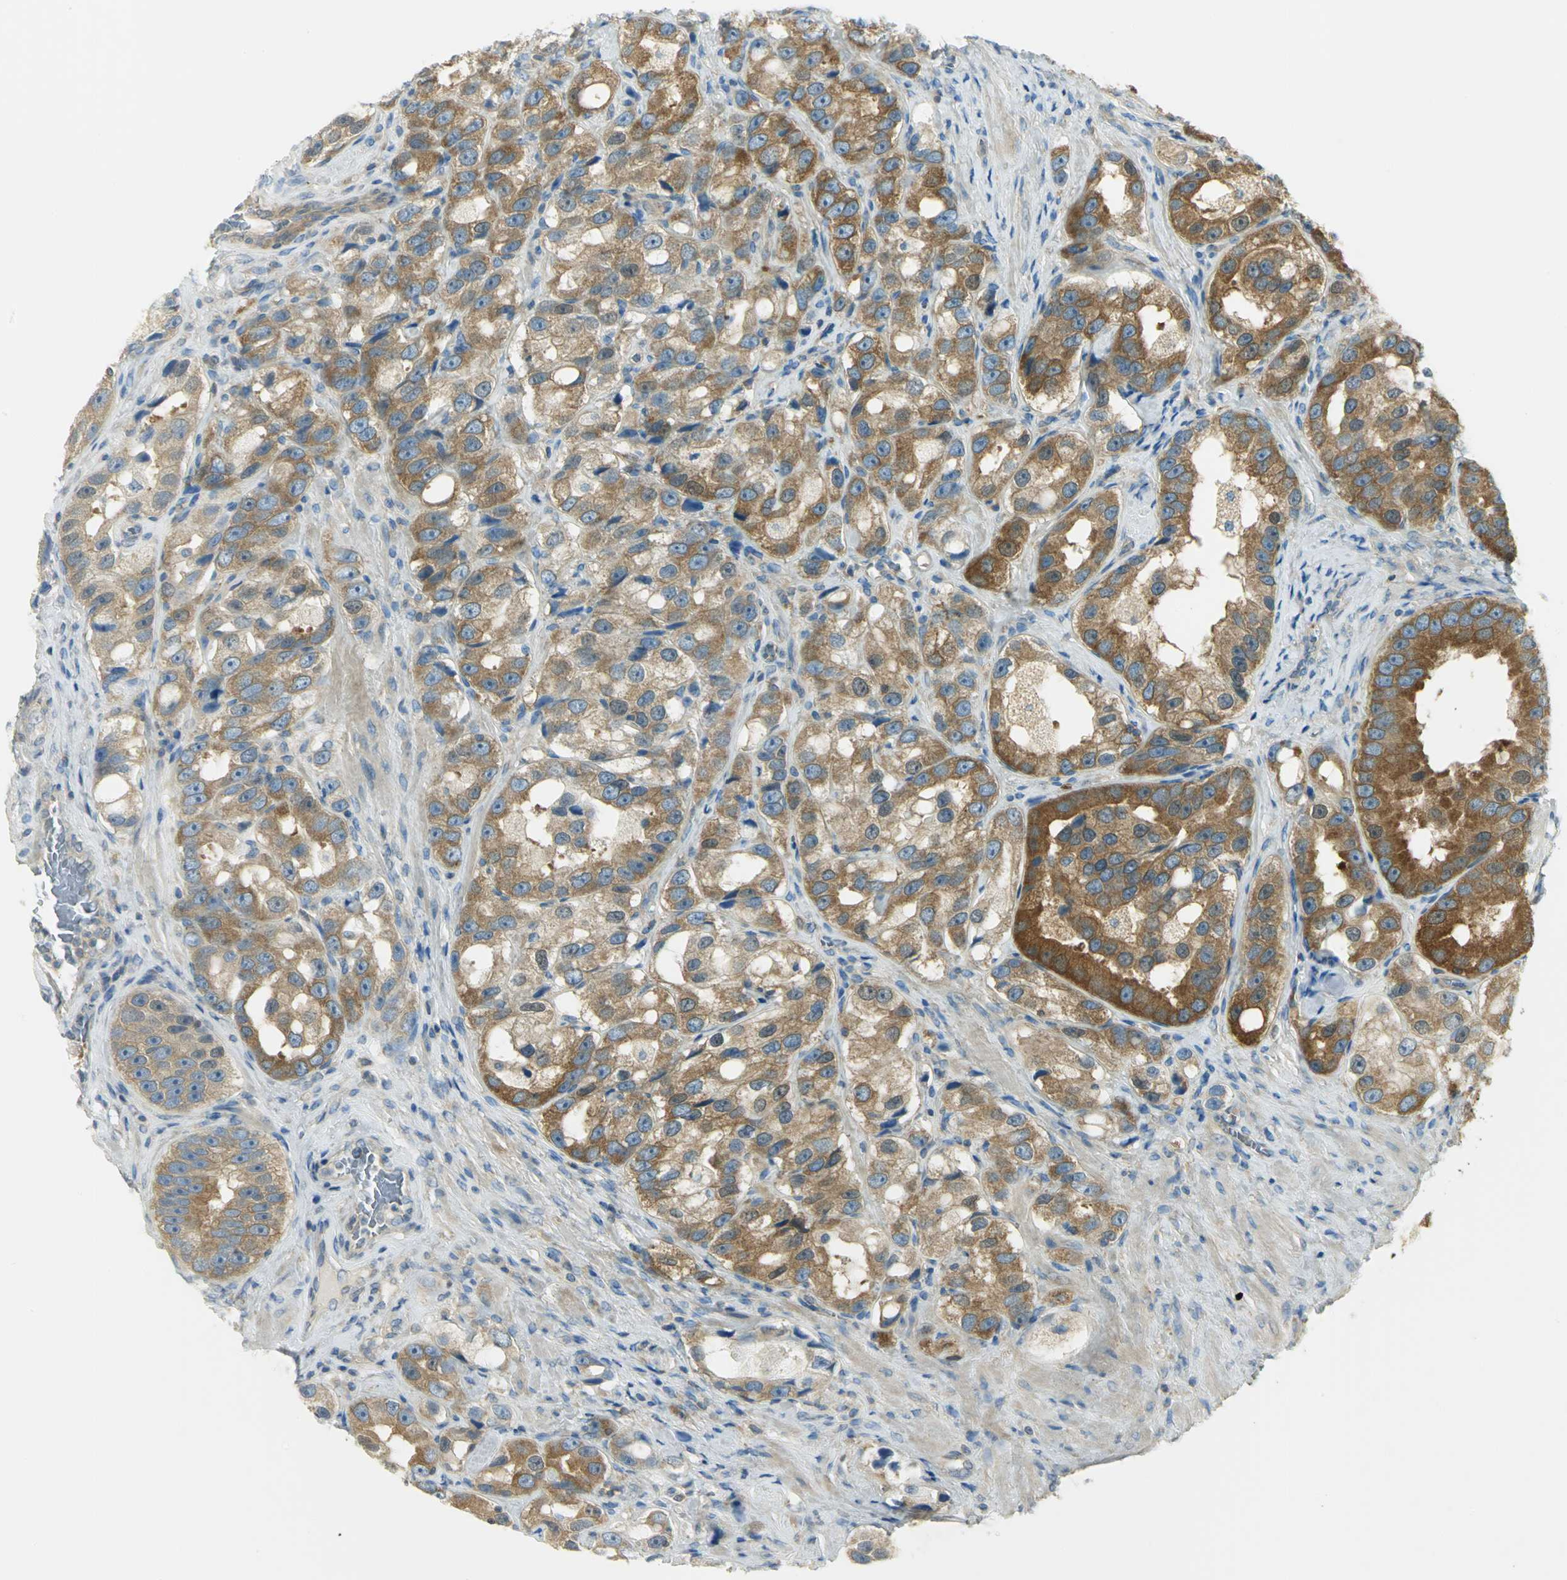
{"staining": {"intensity": "moderate", "quantity": ">75%", "location": "cytoplasmic/membranous"}, "tissue": "prostate cancer", "cell_type": "Tumor cells", "image_type": "cancer", "snomed": [{"axis": "morphology", "description": "Adenocarcinoma, High grade"}, {"axis": "topography", "description": "Prostate"}], "caption": "Immunohistochemical staining of prostate cancer (adenocarcinoma (high-grade)) displays medium levels of moderate cytoplasmic/membranous positivity in about >75% of tumor cells.", "gene": "TSC22D2", "patient": {"sex": "male", "age": 63}}